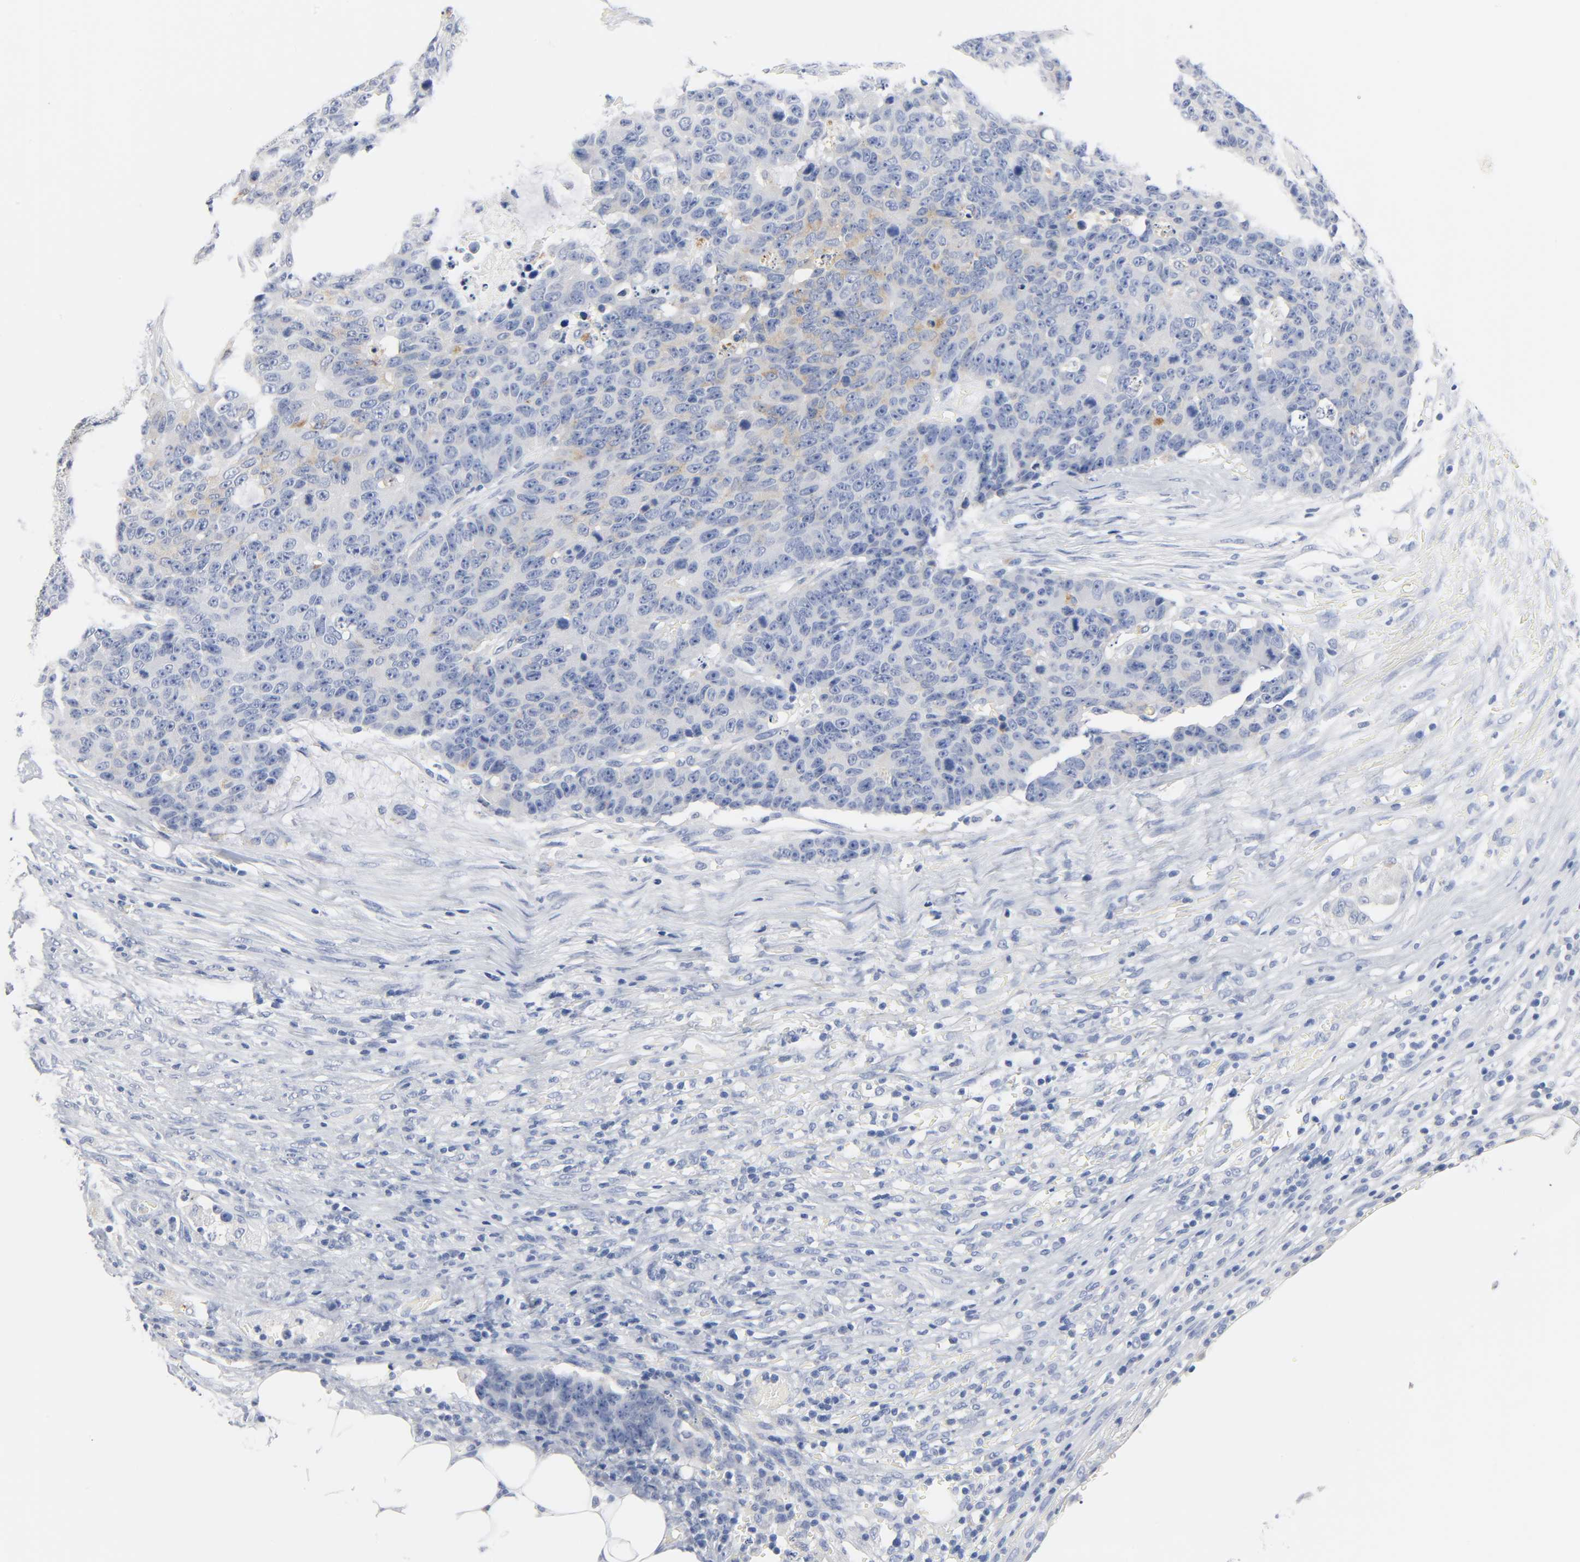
{"staining": {"intensity": "weak", "quantity": "<25%", "location": "cytoplasmic/membranous"}, "tissue": "colorectal cancer", "cell_type": "Tumor cells", "image_type": "cancer", "snomed": [{"axis": "morphology", "description": "Adenocarcinoma, NOS"}, {"axis": "topography", "description": "Colon"}], "caption": "This is an IHC histopathology image of colorectal adenocarcinoma. There is no positivity in tumor cells.", "gene": "ACP3", "patient": {"sex": "female", "age": 86}}